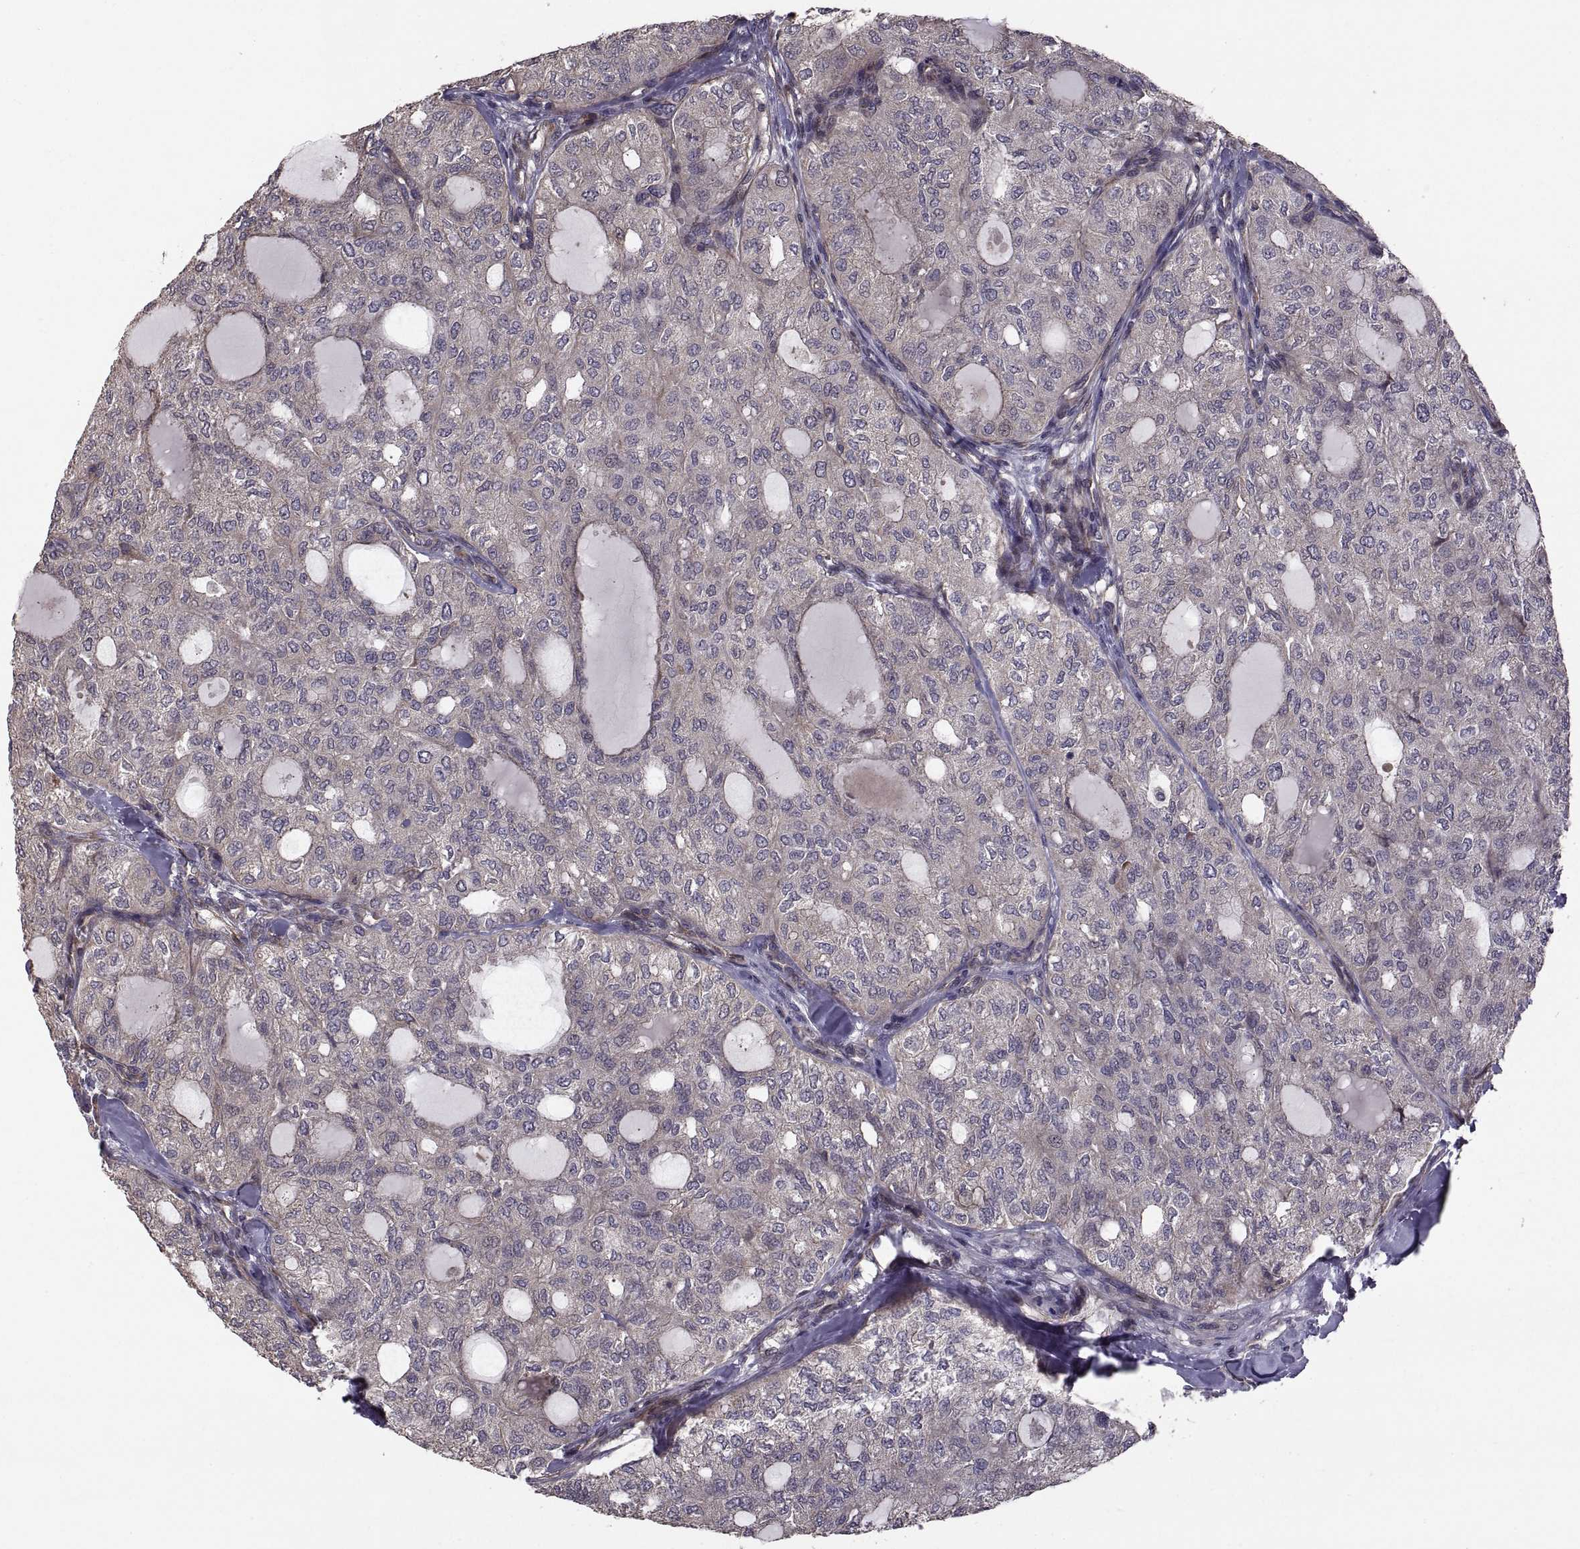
{"staining": {"intensity": "negative", "quantity": "none", "location": "none"}, "tissue": "thyroid cancer", "cell_type": "Tumor cells", "image_type": "cancer", "snomed": [{"axis": "morphology", "description": "Follicular adenoma carcinoma, NOS"}, {"axis": "topography", "description": "Thyroid gland"}], "caption": "IHC of human thyroid cancer (follicular adenoma carcinoma) exhibits no staining in tumor cells. (Stains: DAB (3,3'-diaminobenzidine) IHC with hematoxylin counter stain, Microscopy: brightfield microscopy at high magnification).", "gene": "PMM2", "patient": {"sex": "male", "age": 75}}